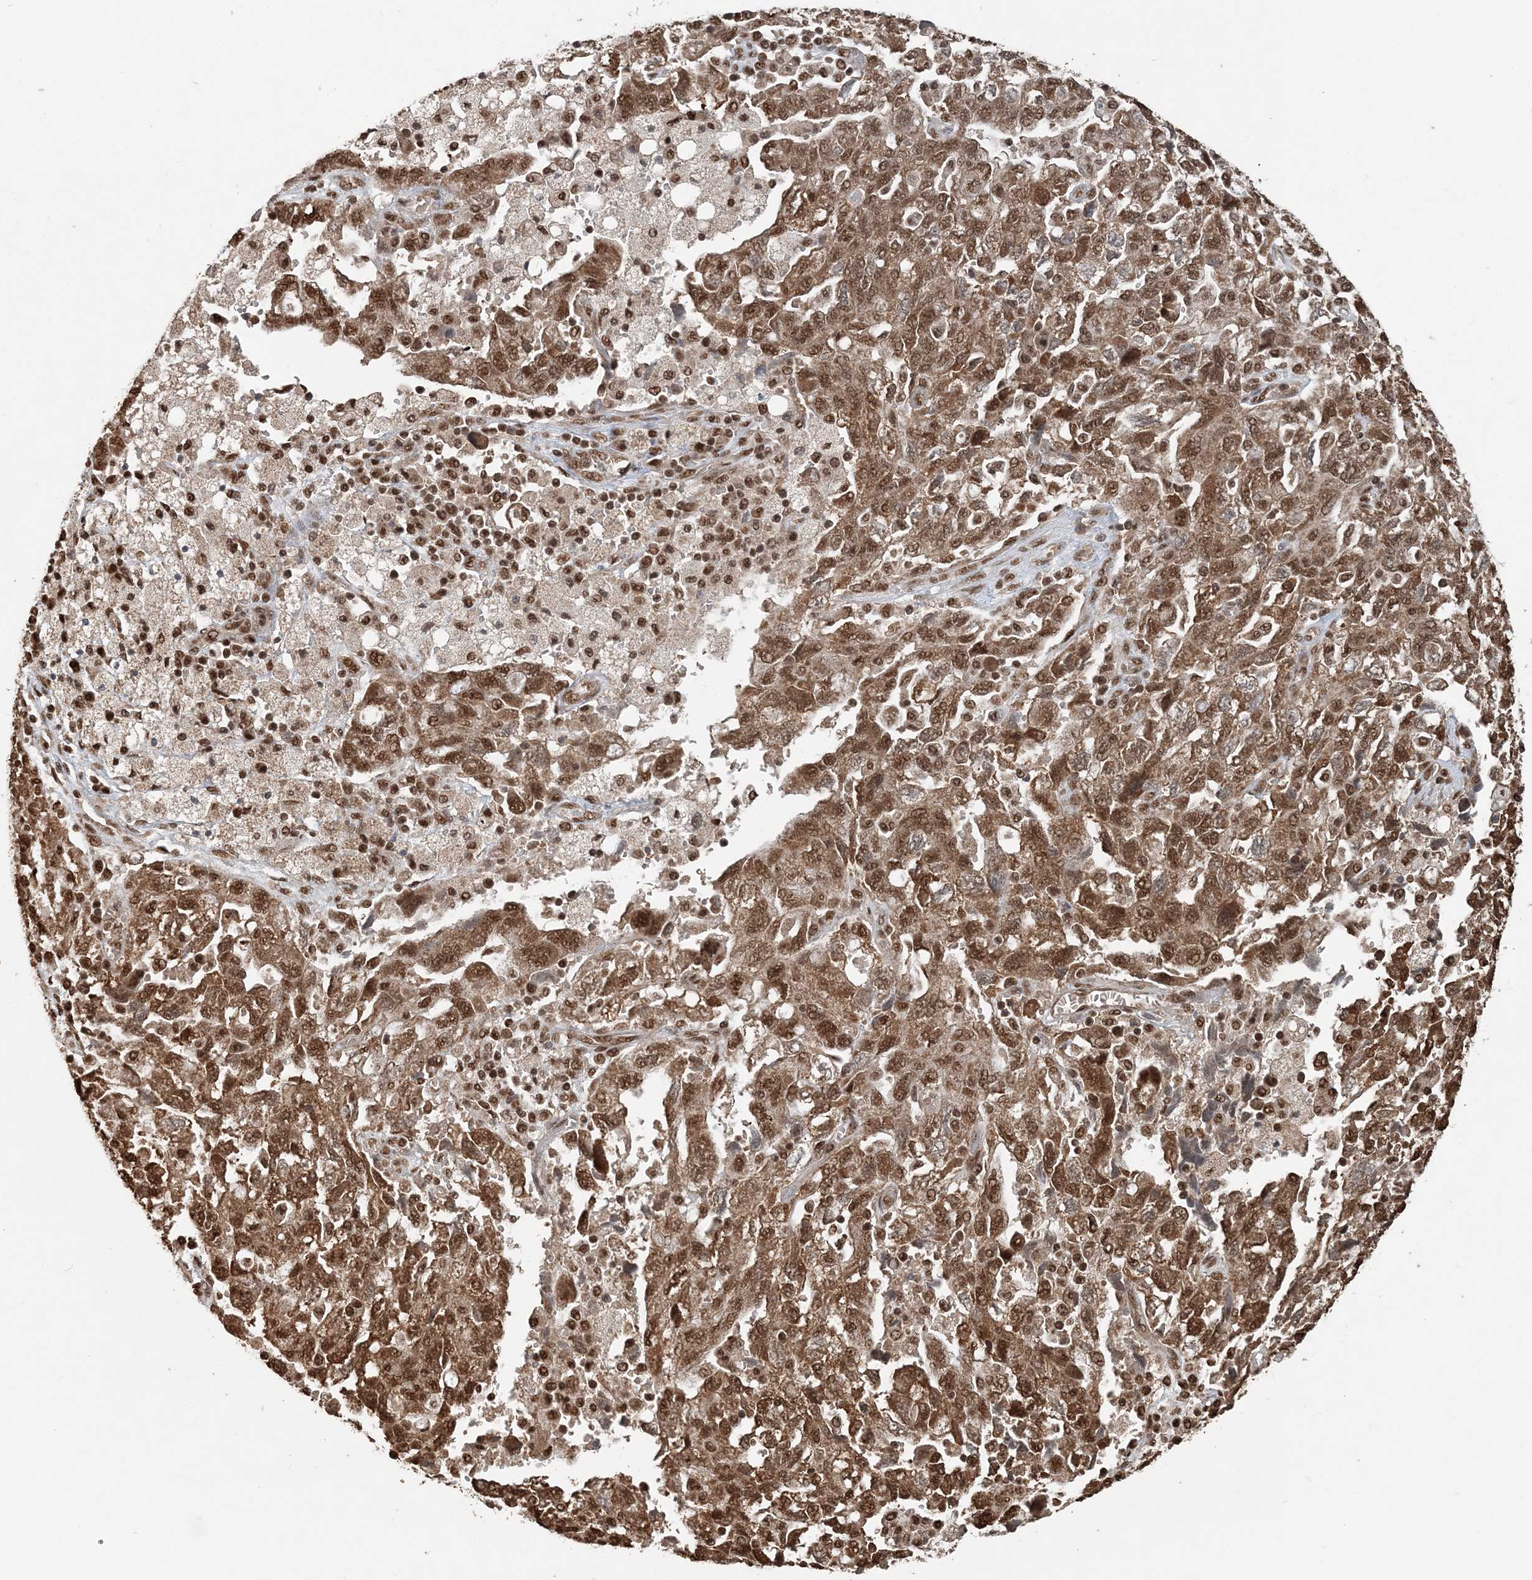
{"staining": {"intensity": "moderate", "quantity": ">75%", "location": "cytoplasmic/membranous,nuclear"}, "tissue": "ovarian cancer", "cell_type": "Tumor cells", "image_type": "cancer", "snomed": [{"axis": "morphology", "description": "Carcinoma, NOS"}, {"axis": "morphology", "description": "Cystadenocarcinoma, serous, NOS"}, {"axis": "topography", "description": "Ovary"}], "caption": "Immunohistochemical staining of human serous cystadenocarcinoma (ovarian) shows medium levels of moderate cytoplasmic/membranous and nuclear protein staining in approximately >75% of tumor cells.", "gene": "ARHGAP35", "patient": {"sex": "female", "age": 69}}